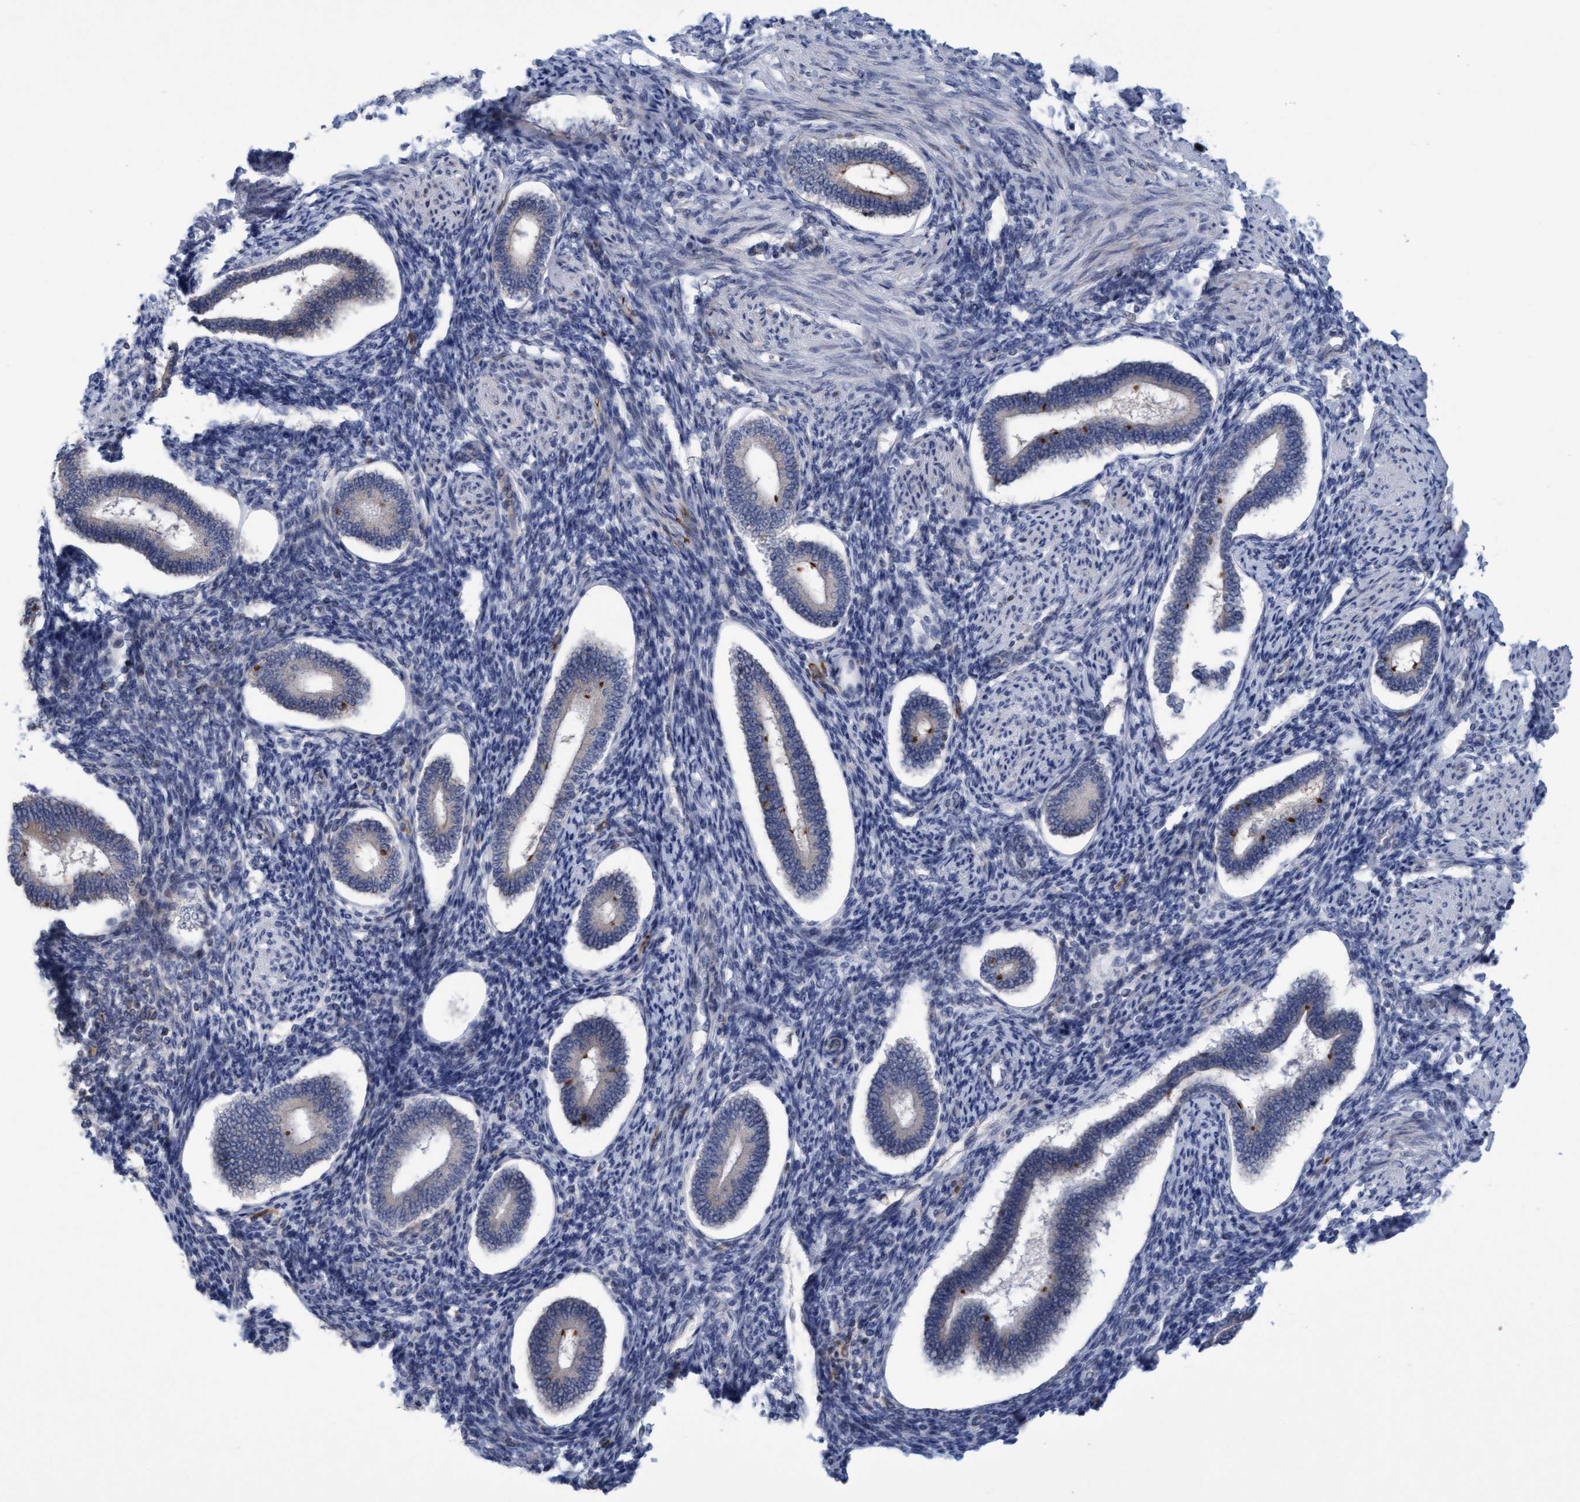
{"staining": {"intensity": "negative", "quantity": "none", "location": "none"}, "tissue": "endometrium", "cell_type": "Cells in endometrial stroma", "image_type": "normal", "snomed": [{"axis": "morphology", "description": "Normal tissue, NOS"}, {"axis": "topography", "description": "Endometrium"}], "caption": "High power microscopy image of an immunohistochemistry micrograph of unremarkable endometrium, revealing no significant staining in cells in endometrial stroma.", "gene": "SLC28A3", "patient": {"sex": "female", "age": 42}}